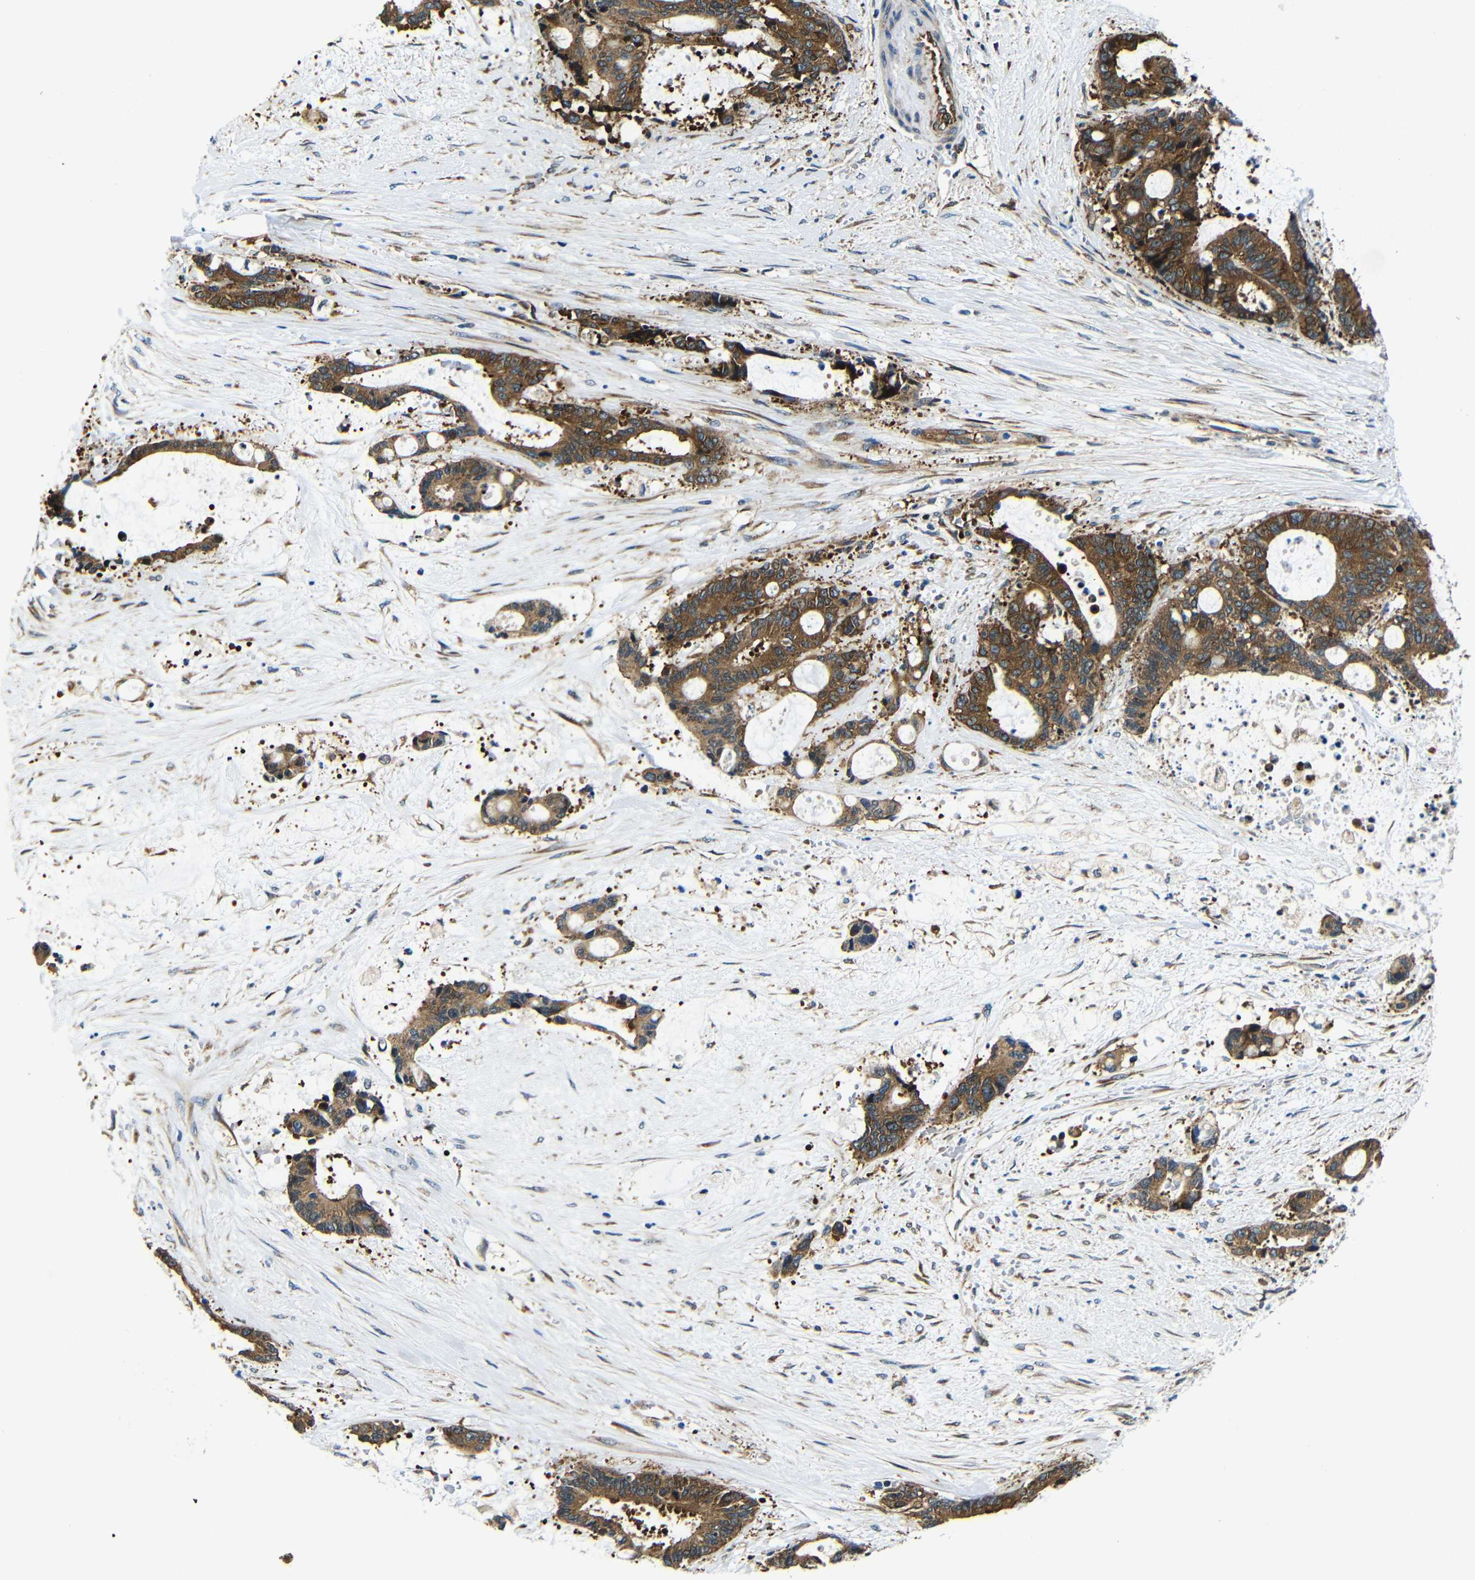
{"staining": {"intensity": "moderate", "quantity": ">75%", "location": "cytoplasmic/membranous"}, "tissue": "liver cancer", "cell_type": "Tumor cells", "image_type": "cancer", "snomed": [{"axis": "morphology", "description": "Normal tissue, NOS"}, {"axis": "morphology", "description": "Cholangiocarcinoma"}, {"axis": "topography", "description": "Liver"}, {"axis": "topography", "description": "Peripheral nerve tissue"}], "caption": "DAB (3,3'-diaminobenzidine) immunohistochemical staining of human cholangiocarcinoma (liver) reveals moderate cytoplasmic/membranous protein staining in about >75% of tumor cells.", "gene": "ABCE1", "patient": {"sex": "female", "age": 73}}